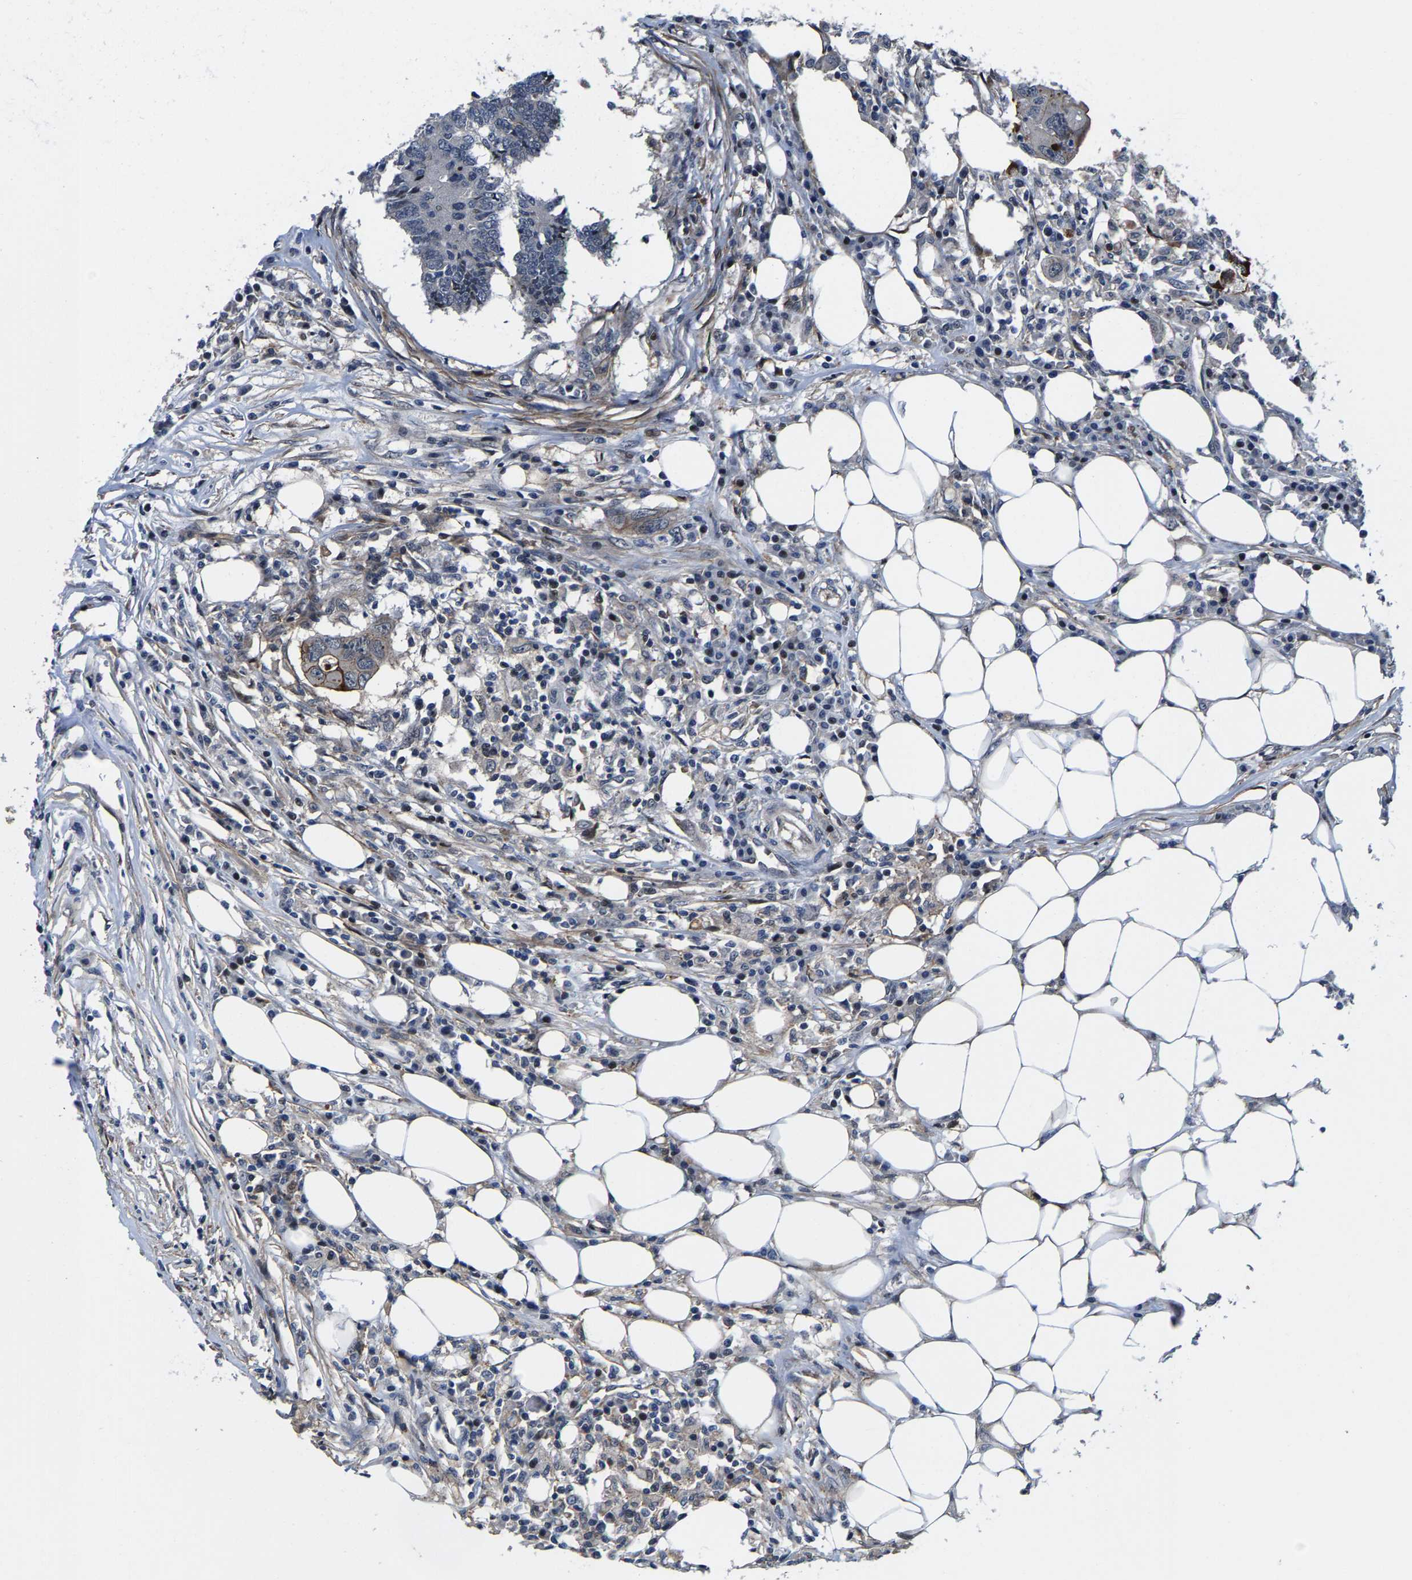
{"staining": {"intensity": "negative", "quantity": "none", "location": "none"}, "tissue": "colorectal cancer", "cell_type": "Tumor cells", "image_type": "cancer", "snomed": [{"axis": "morphology", "description": "Adenocarcinoma, NOS"}, {"axis": "topography", "description": "Colon"}], "caption": "A photomicrograph of human colorectal cancer (adenocarcinoma) is negative for staining in tumor cells.", "gene": "GTPBP10", "patient": {"sex": "male", "age": 71}}